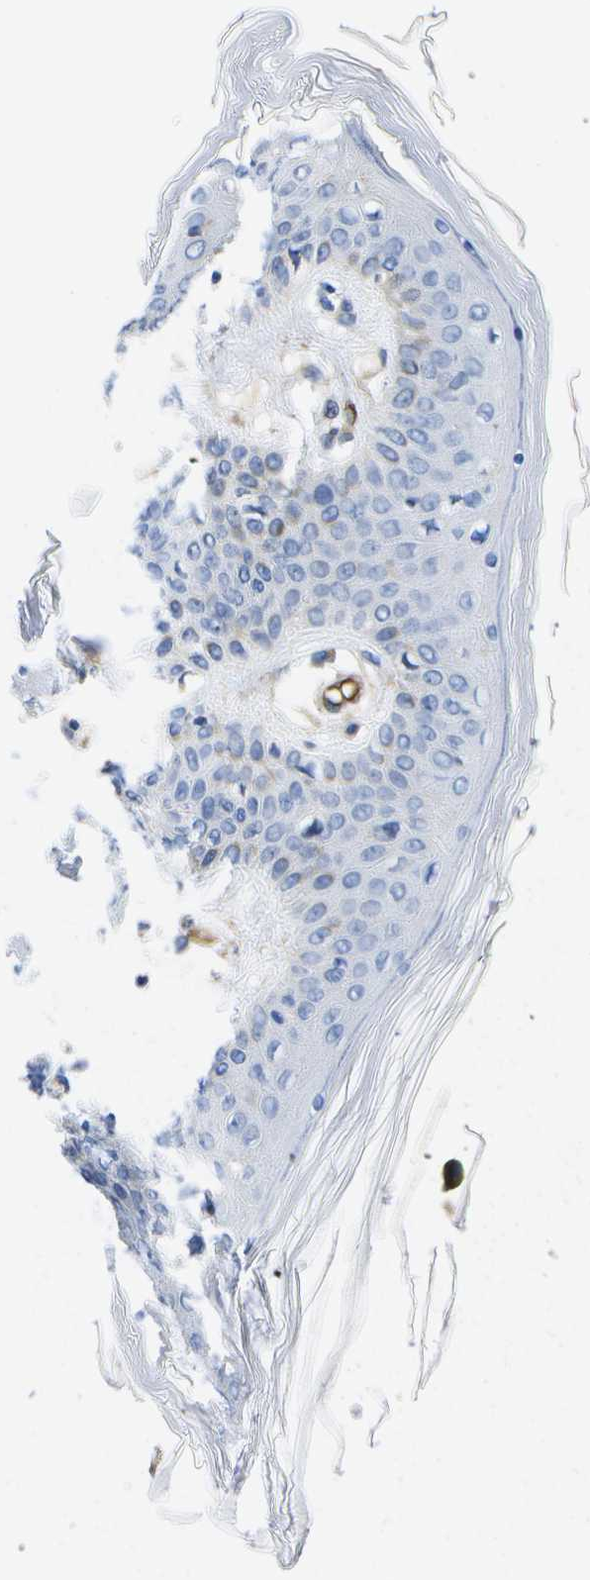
{"staining": {"intensity": "negative", "quantity": "none", "location": "none"}, "tissue": "skin", "cell_type": "Keratinocytes", "image_type": "normal", "snomed": [{"axis": "morphology", "description": "Normal tissue, NOS"}, {"axis": "topography", "description": "Skin"}], "caption": "This is an IHC micrograph of benign skin. There is no positivity in keratinocytes.", "gene": "DYSF", "patient": {"sex": "male", "age": 53}}